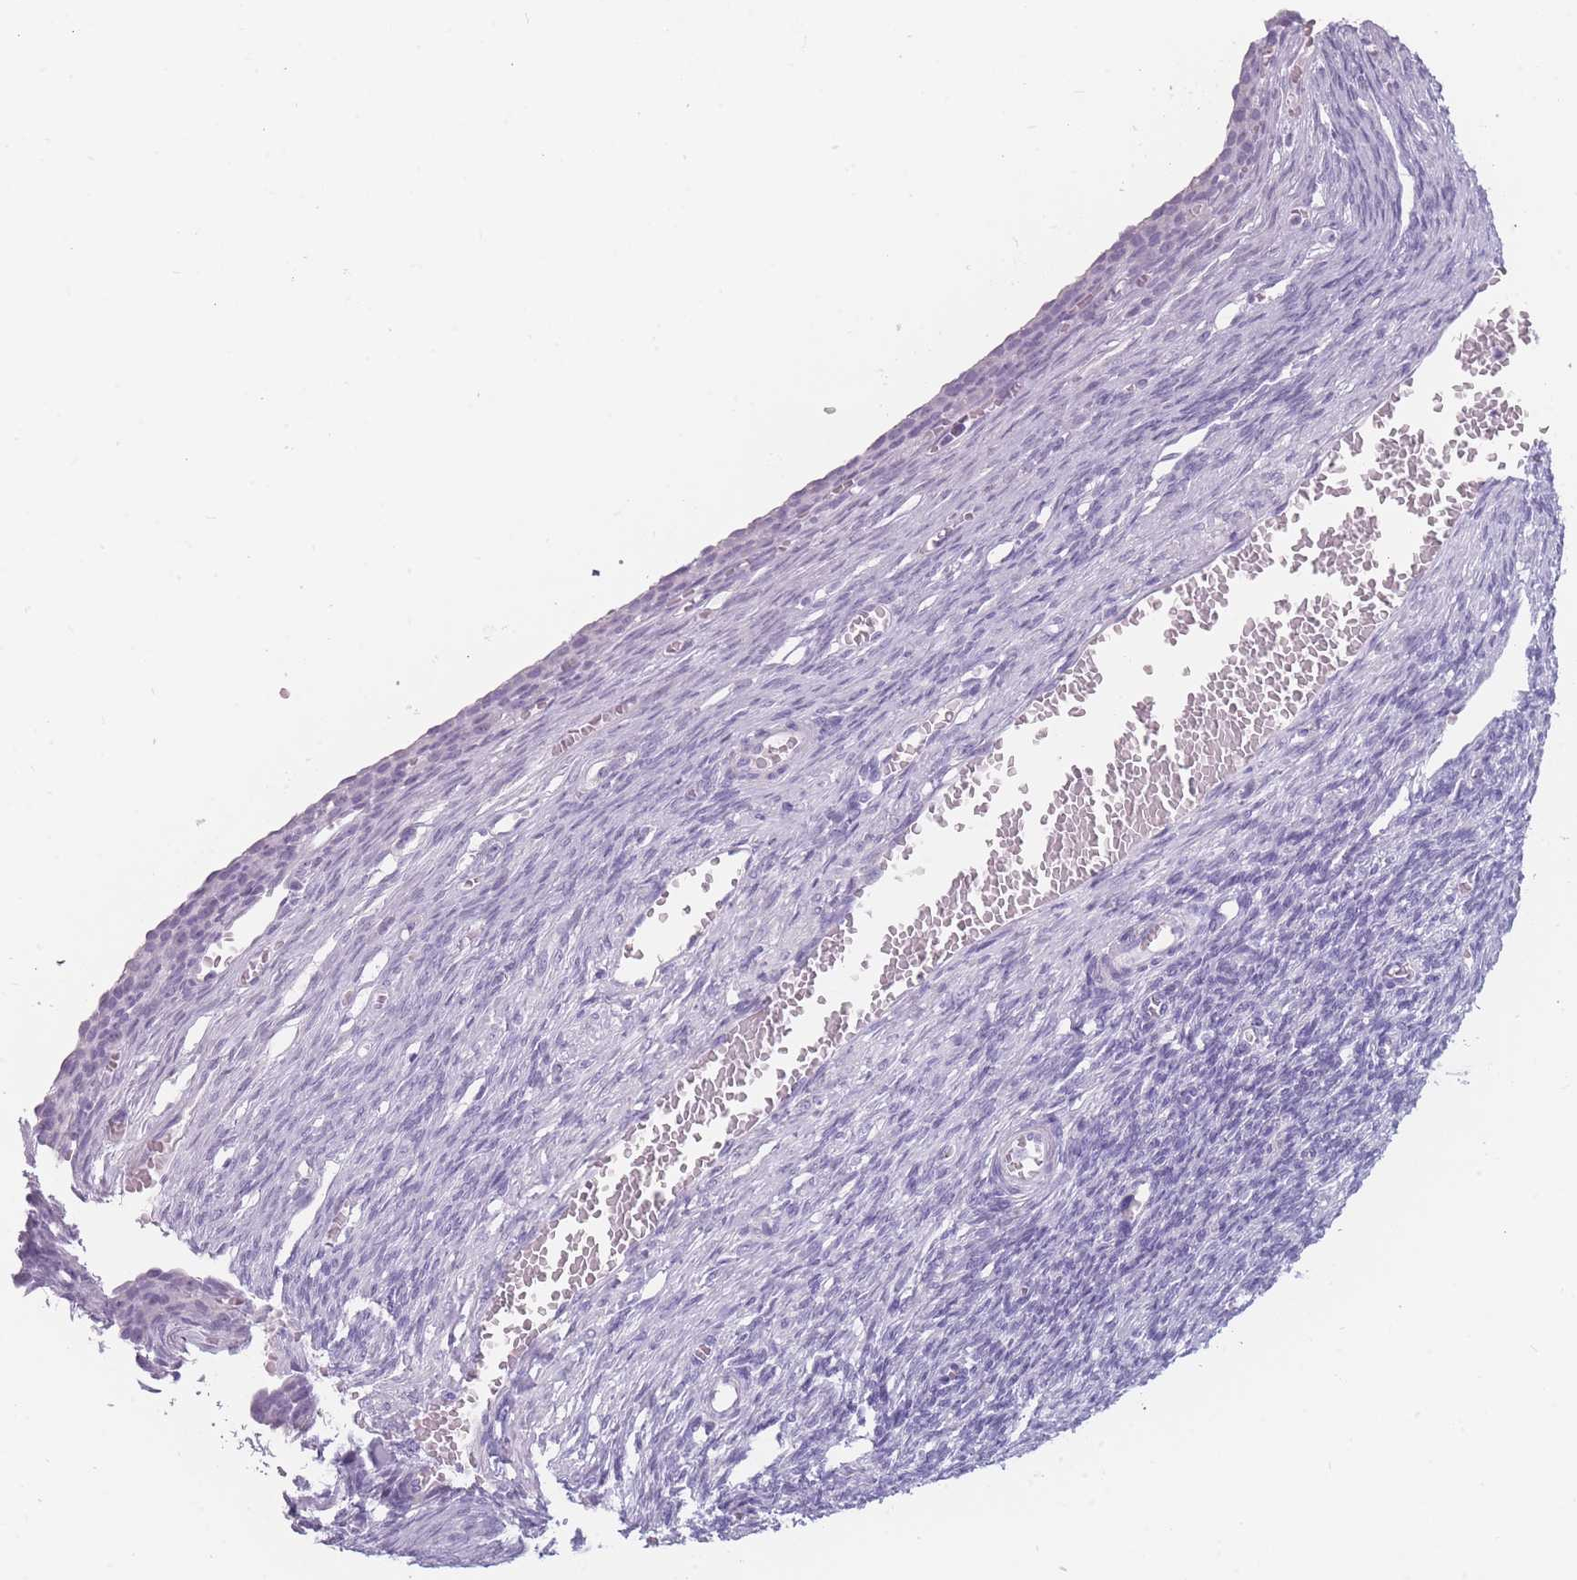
{"staining": {"intensity": "negative", "quantity": "none", "location": "none"}, "tissue": "ovary", "cell_type": "Follicle cells", "image_type": "normal", "snomed": [{"axis": "morphology", "description": "Normal tissue, NOS"}, {"axis": "topography", "description": "Ovary"}], "caption": "A high-resolution image shows IHC staining of unremarkable ovary, which exhibits no significant positivity in follicle cells. The staining was performed using DAB to visualize the protein expression in brown, while the nuclei were stained in blue with hematoxylin (Magnification: 20x).", "gene": "CCNO", "patient": {"sex": "female", "age": 27}}